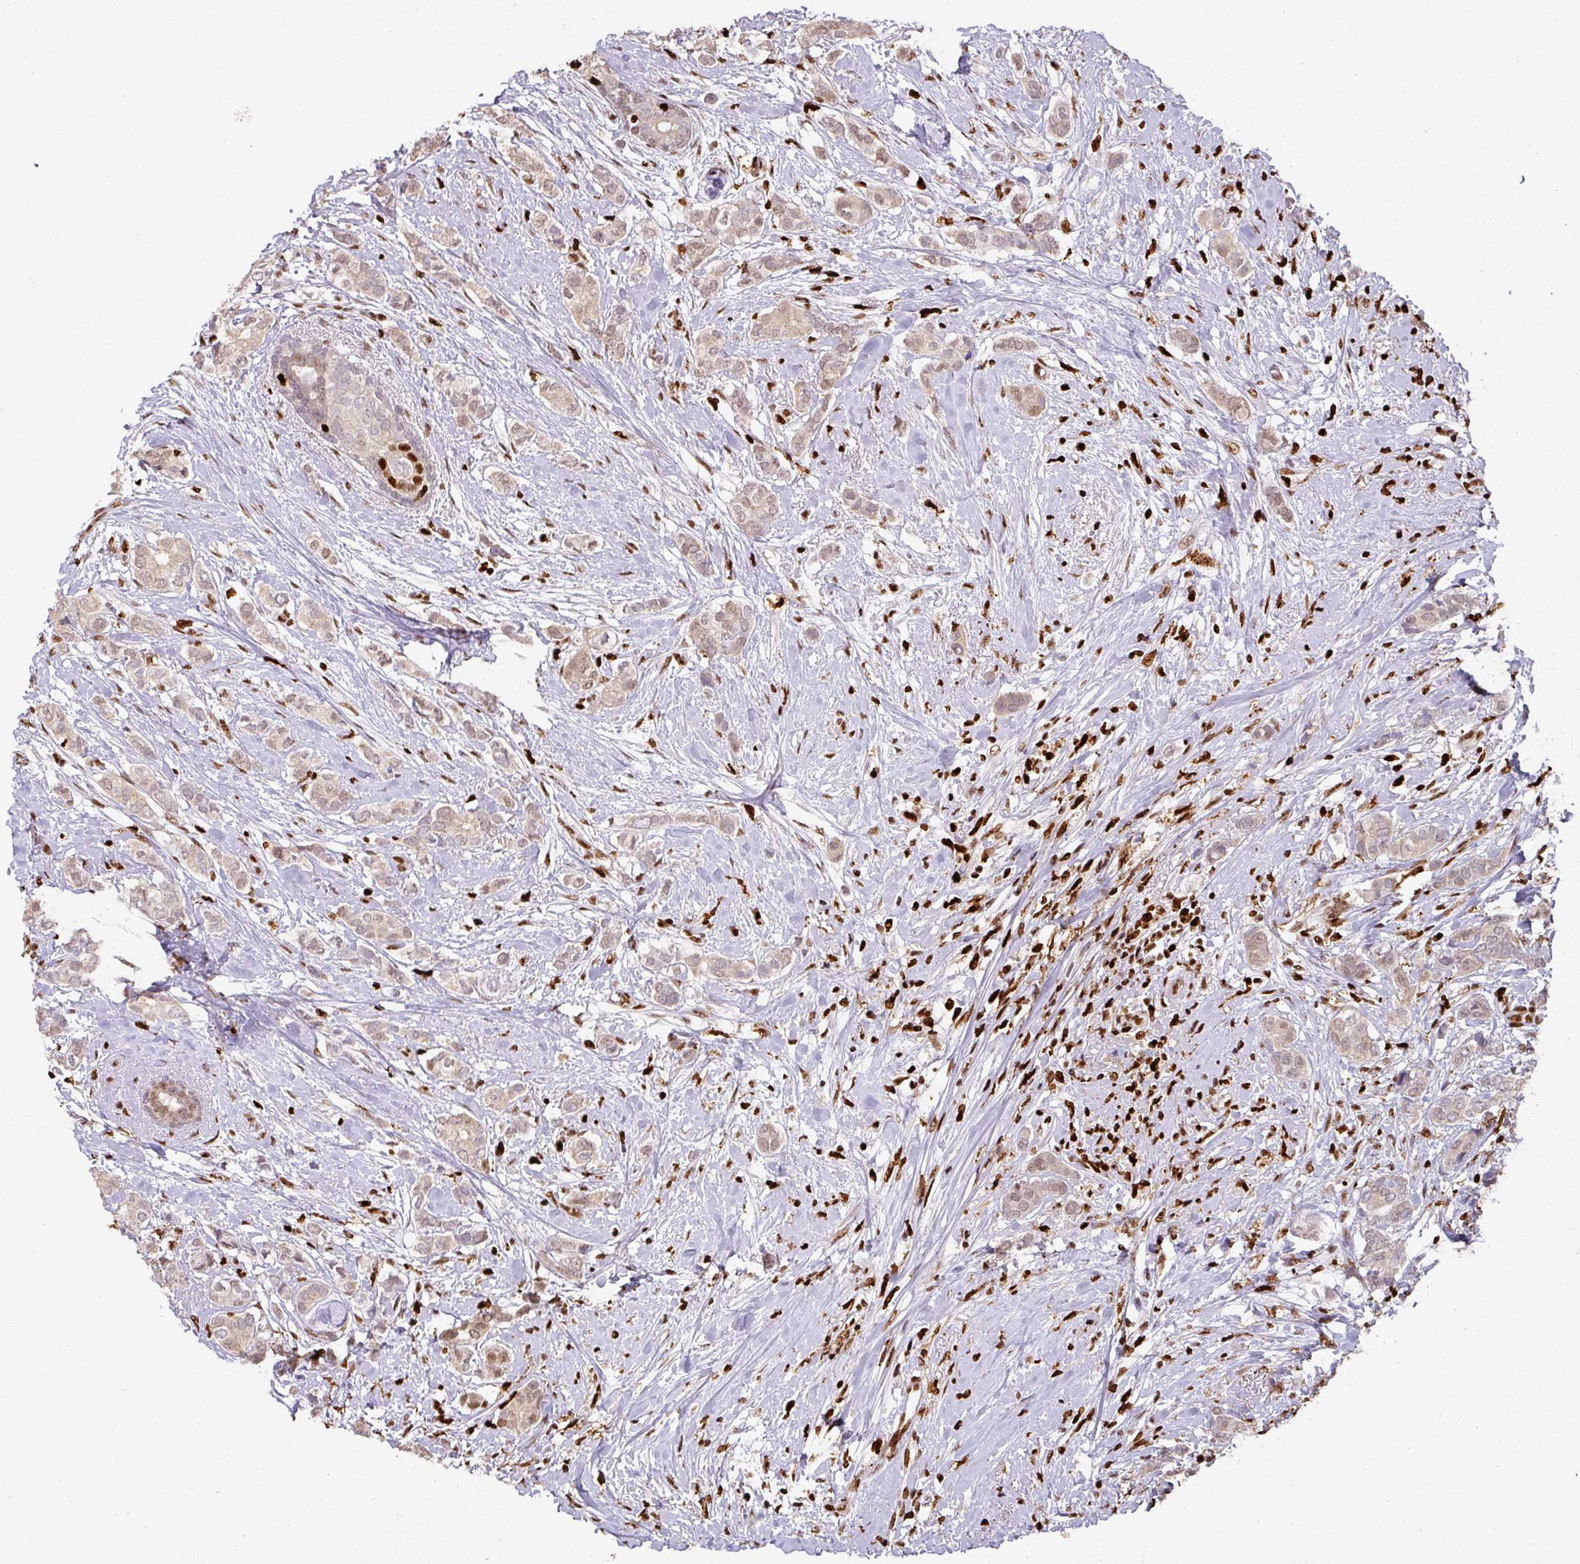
{"staining": {"intensity": "weak", "quantity": ">75%", "location": "cytoplasmic/membranous,nuclear"}, "tissue": "breast cancer", "cell_type": "Tumor cells", "image_type": "cancer", "snomed": [{"axis": "morphology", "description": "Duct carcinoma"}, {"axis": "topography", "description": "Breast"}], "caption": "Immunohistochemistry (DAB) staining of invasive ductal carcinoma (breast) displays weak cytoplasmic/membranous and nuclear protein positivity in approximately >75% of tumor cells.", "gene": "SAMHD1", "patient": {"sex": "female", "age": 73}}